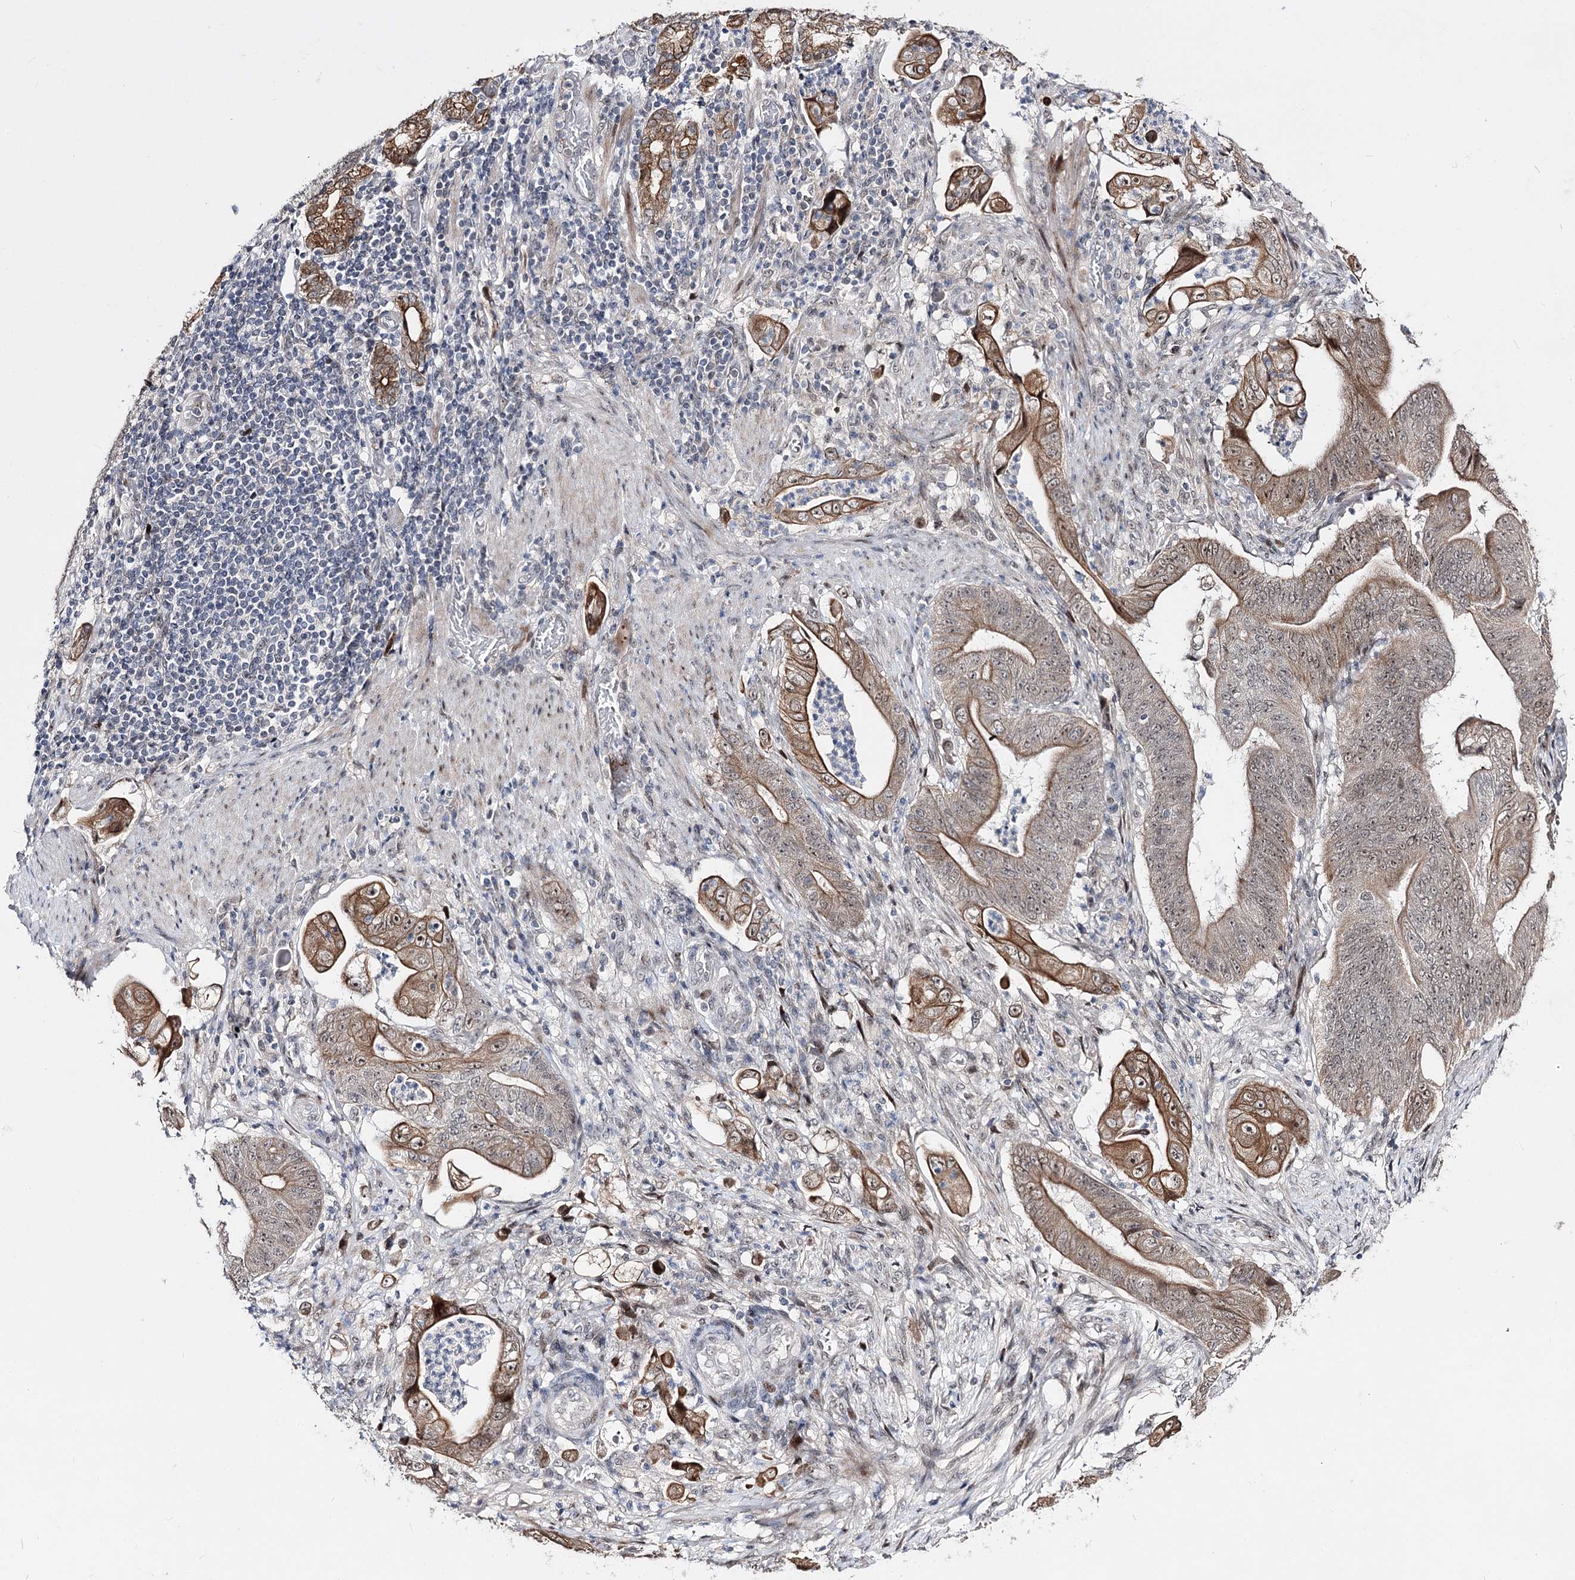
{"staining": {"intensity": "moderate", "quantity": ">75%", "location": "cytoplasmic/membranous,nuclear"}, "tissue": "stomach cancer", "cell_type": "Tumor cells", "image_type": "cancer", "snomed": [{"axis": "morphology", "description": "Adenocarcinoma, NOS"}, {"axis": "topography", "description": "Stomach"}], "caption": "There is medium levels of moderate cytoplasmic/membranous and nuclear positivity in tumor cells of stomach cancer, as demonstrated by immunohistochemical staining (brown color).", "gene": "STOX1", "patient": {"sex": "female", "age": 73}}